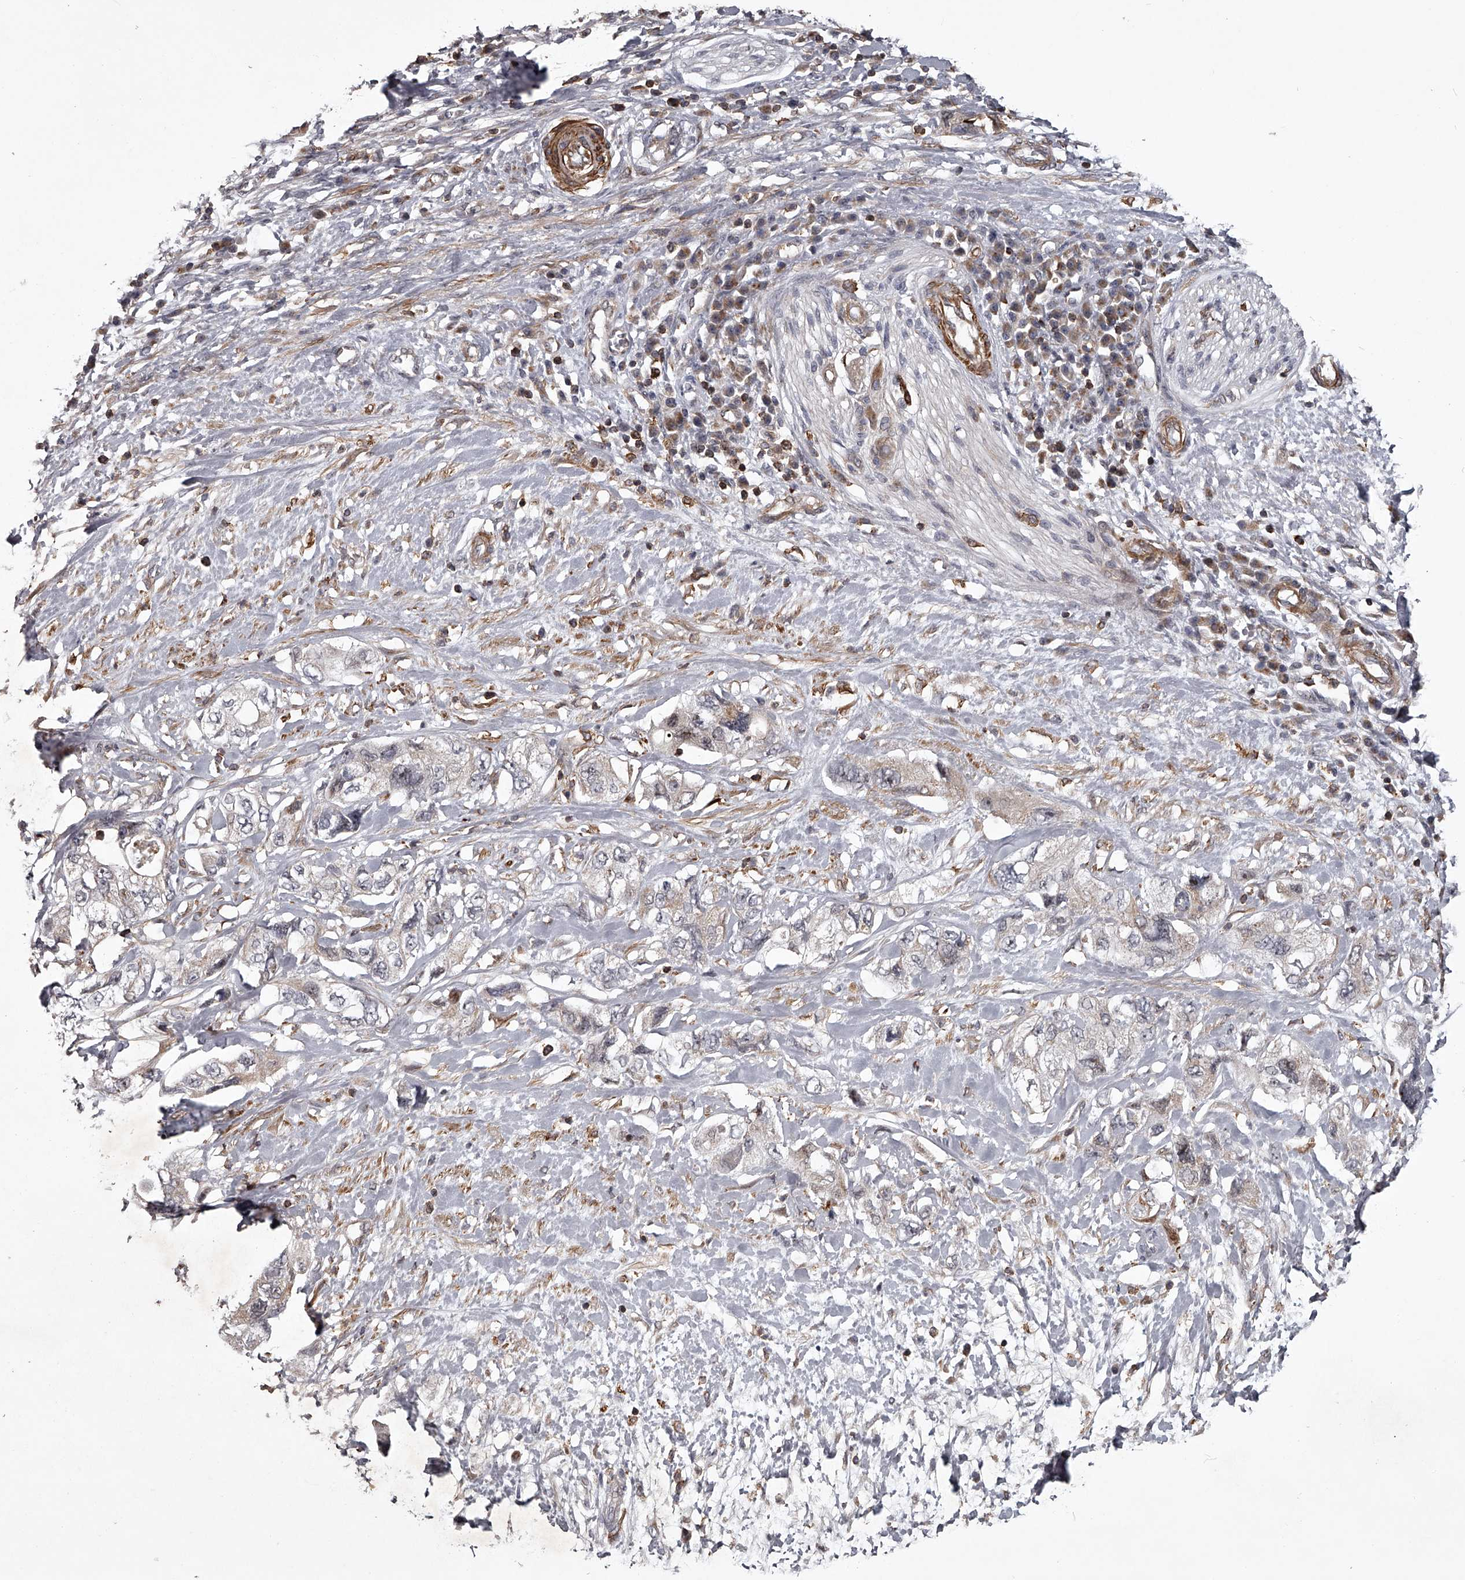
{"staining": {"intensity": "weak", "quantity": "<25%", "location": "cytoplasmic/membranous"}, "tissue": "pancreatic cancer", "cell_type": "Tumor cells", "image_type": "cancer", "snomed": [{"axis": "morphology", "description": "Adenocarcinoma, NOS"}, {"axis": "topography", "description": "Pancreas"}], "caption": "Pancreatic cancer was stained to show a protein in brown. There is no significant positivity in tumor cells. The staining is performed using DAB brown chromogen with nuclei counter-stained in using hematoxylin.", "gene": "RRP36", "patient": {"sex": "female", "age": 73}}